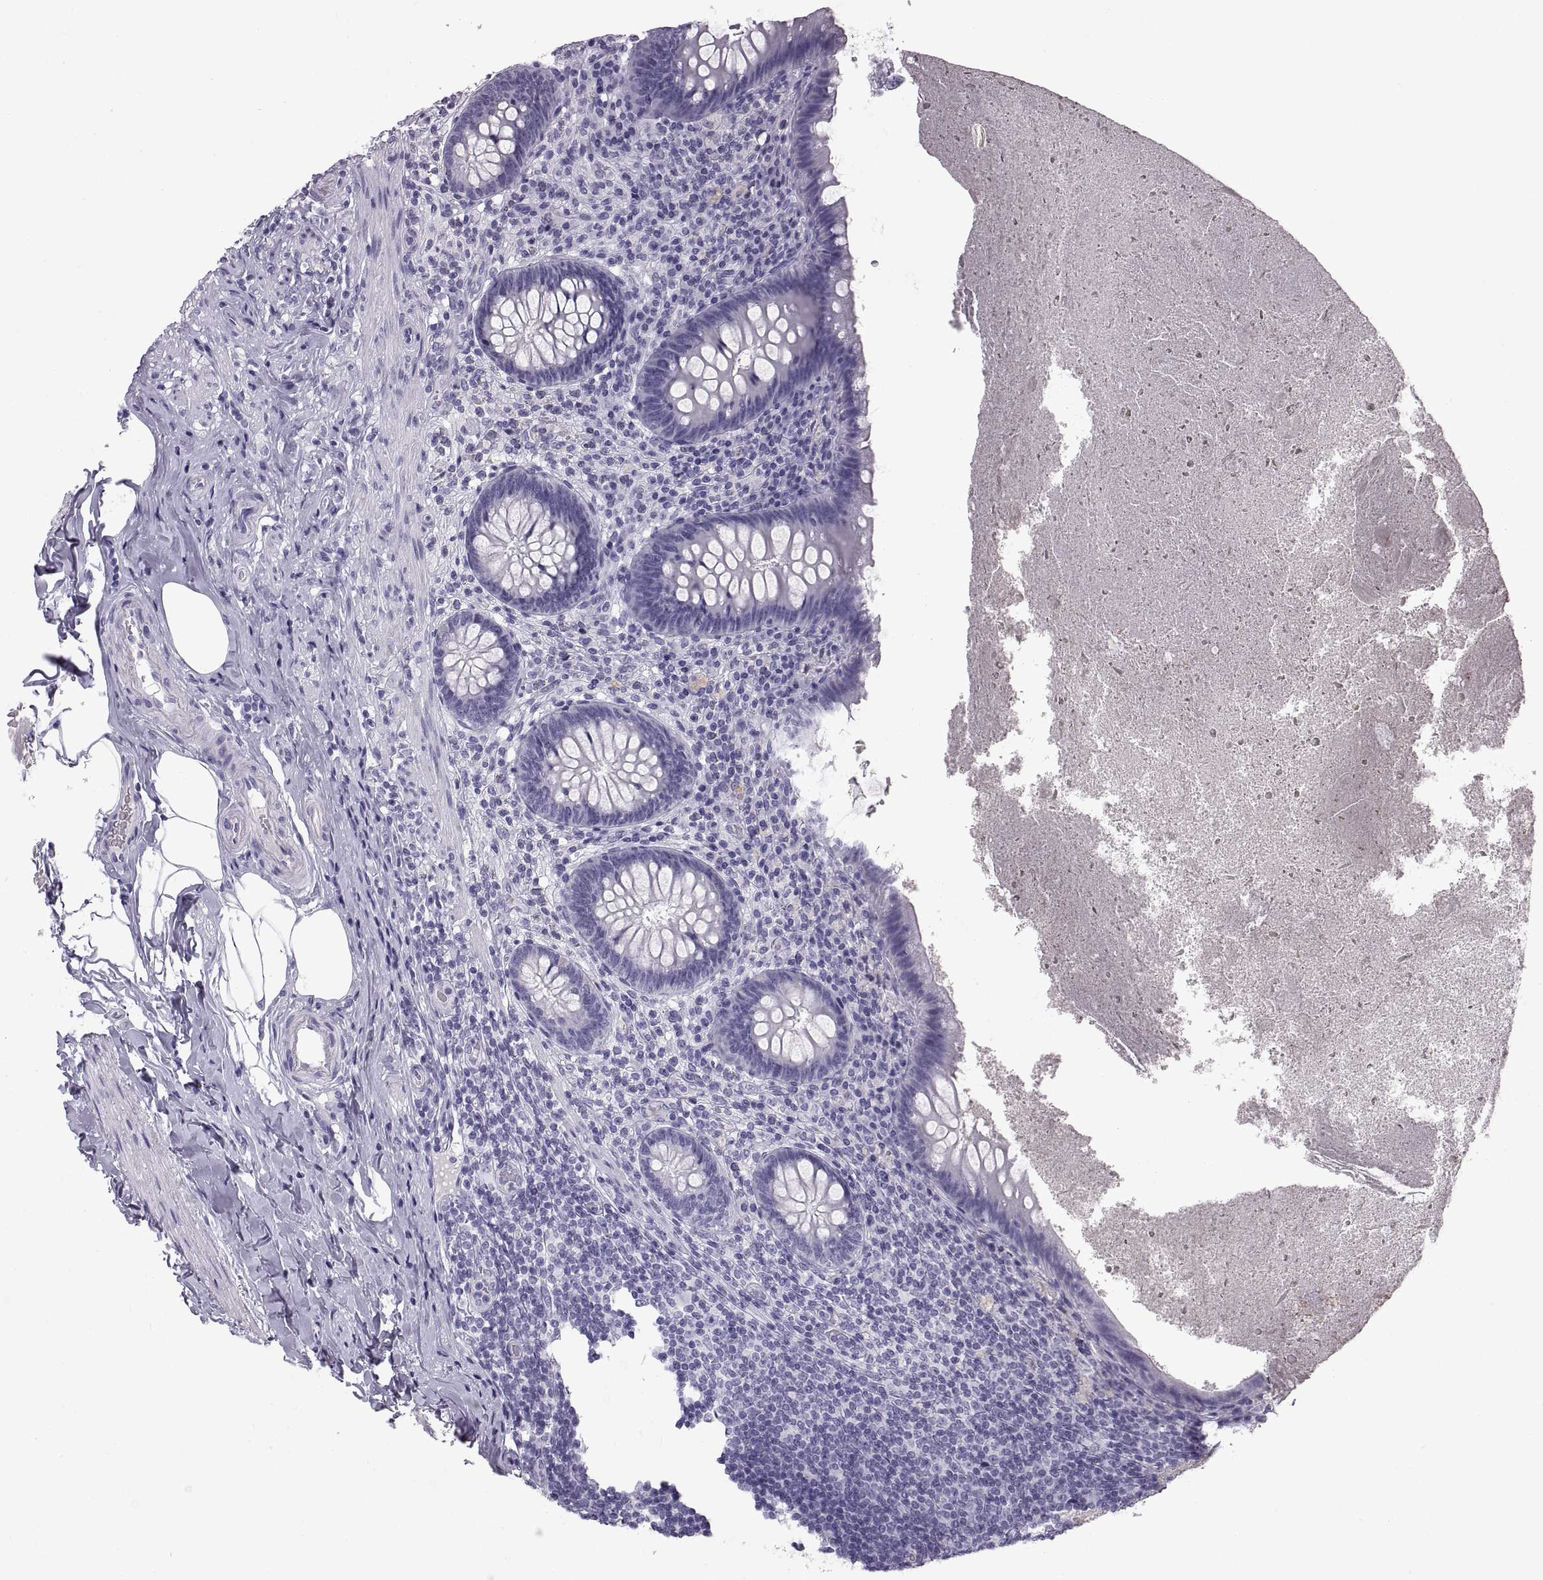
{"staining": {"intensity": "negative", "quantity": "none", "location": "none"}, "tissue": "appendix", "cell_type": "Glandular cells", "image_type": "normal", "snomed": [{"axis": "morphology", "description": "Normal tissue, NOS"}, {"axis": "topography", "description": "Appendix"}], "caption": "Glandular cells are negative for protein expression in benign human appendix. The staining was performed using DAB (3,3'-diaminobenzidine) to visualize the protein expression in brown, while the nuclei were stained in blue with hematoxylin (Magnification: 20x).", "gene": "WFDC8", "patient": {"sex": "male", "age": 47}}